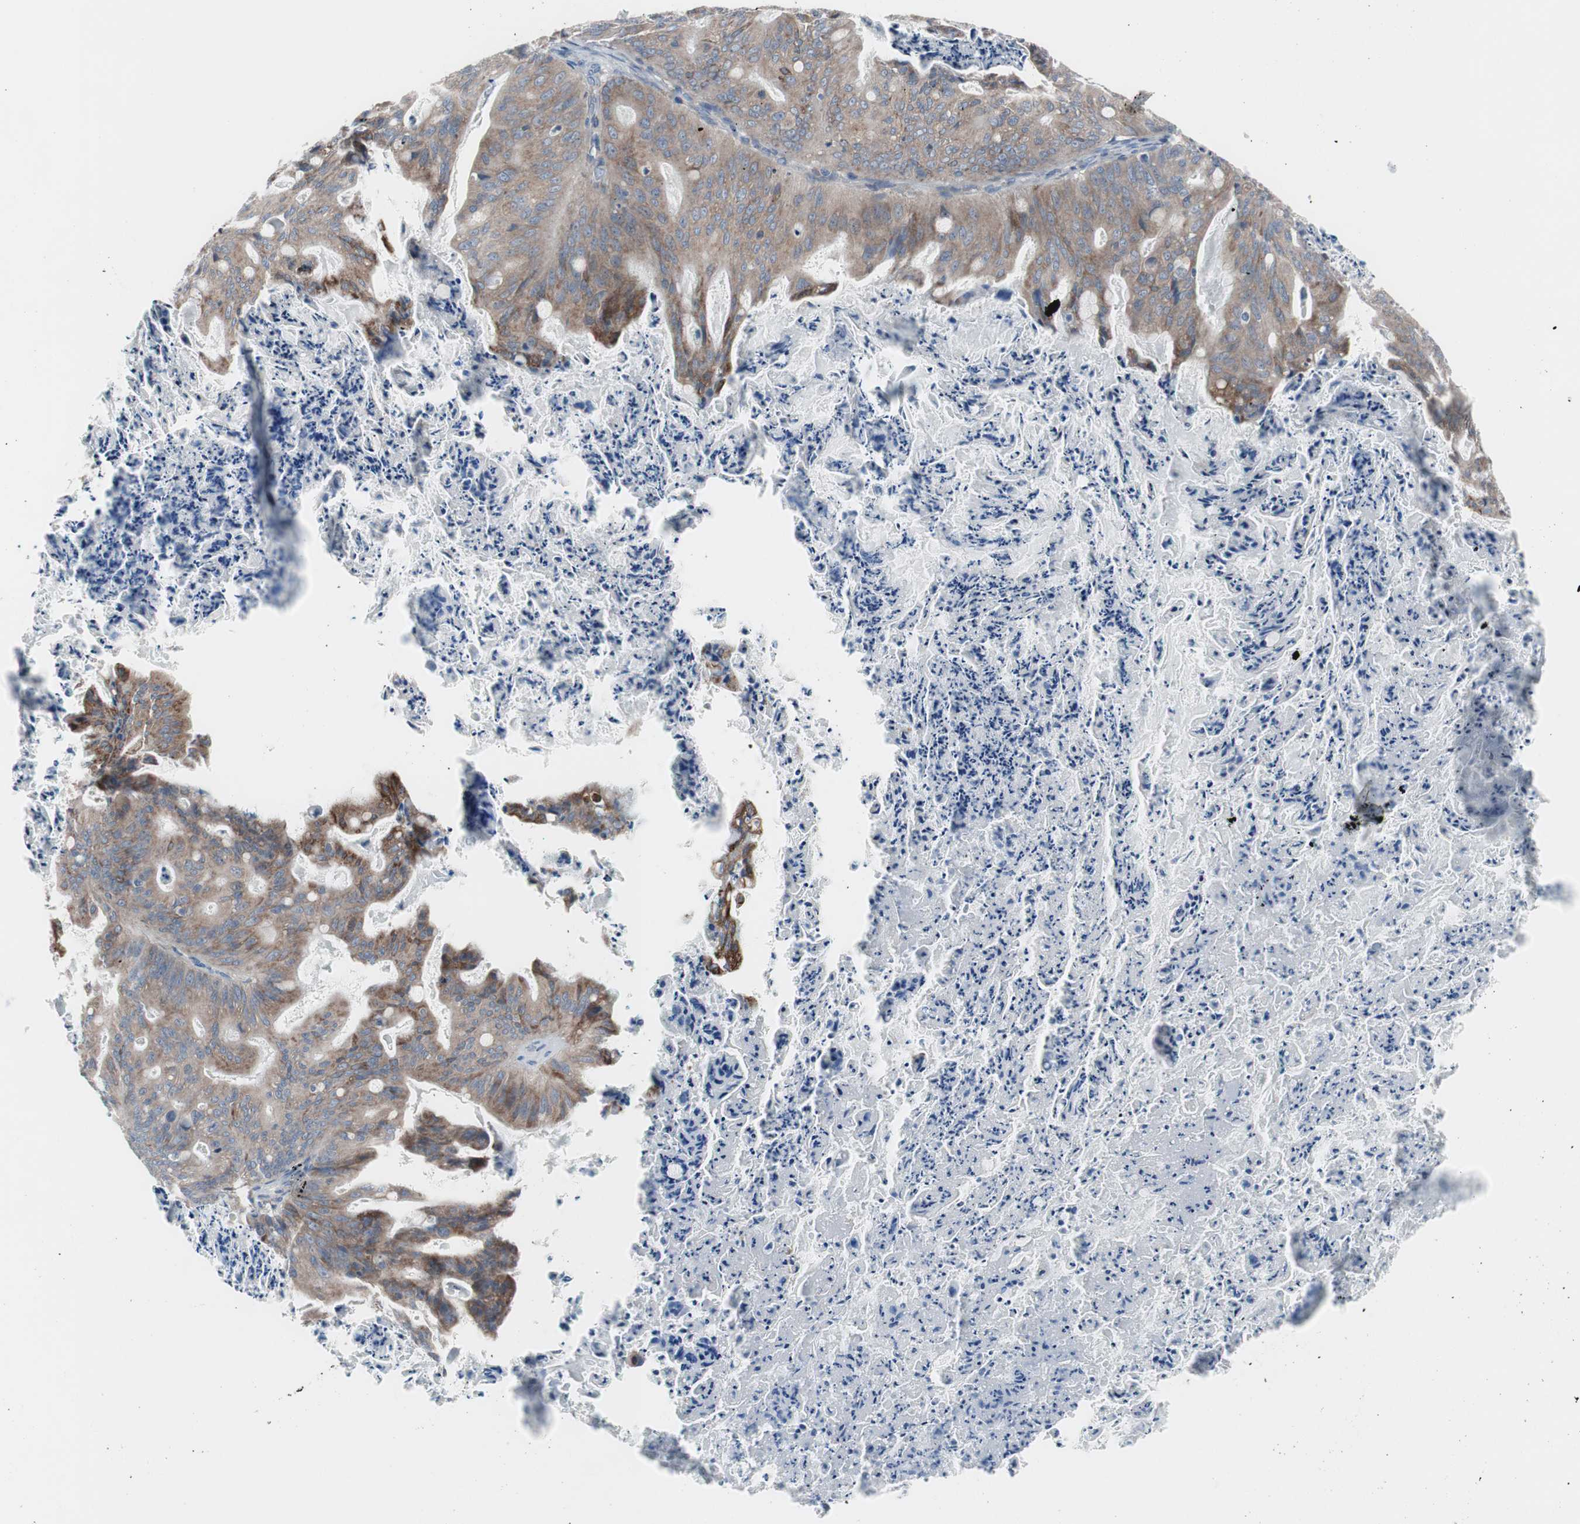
{"staining": {"intensity": "weak", "quantity": ">75%", "location": "cytoplasmic/membranous"}, "tissue": "ovarian cancer", "cell_type": "Tumor cells", "image_type": "cancer", "snomed": [{"axis": "morphology", "description": "Cystadenocarcinoma, mucinous, NOS"}, {"axis": "topography", "description": "Ovary"}], "caption": "IHC of ovarian cancer (mucinous cystadenocarcinoma) displays low levels of weak cytoplasmic/membranous expression in about >75% of tumor cells. The staining is performed using DAB brown chromogen to label protein expression. The nuclei are counter-stained blue using hematoxylin.", "gene": "KANSL1", "patient": {"sex": "female", "age": 36}}